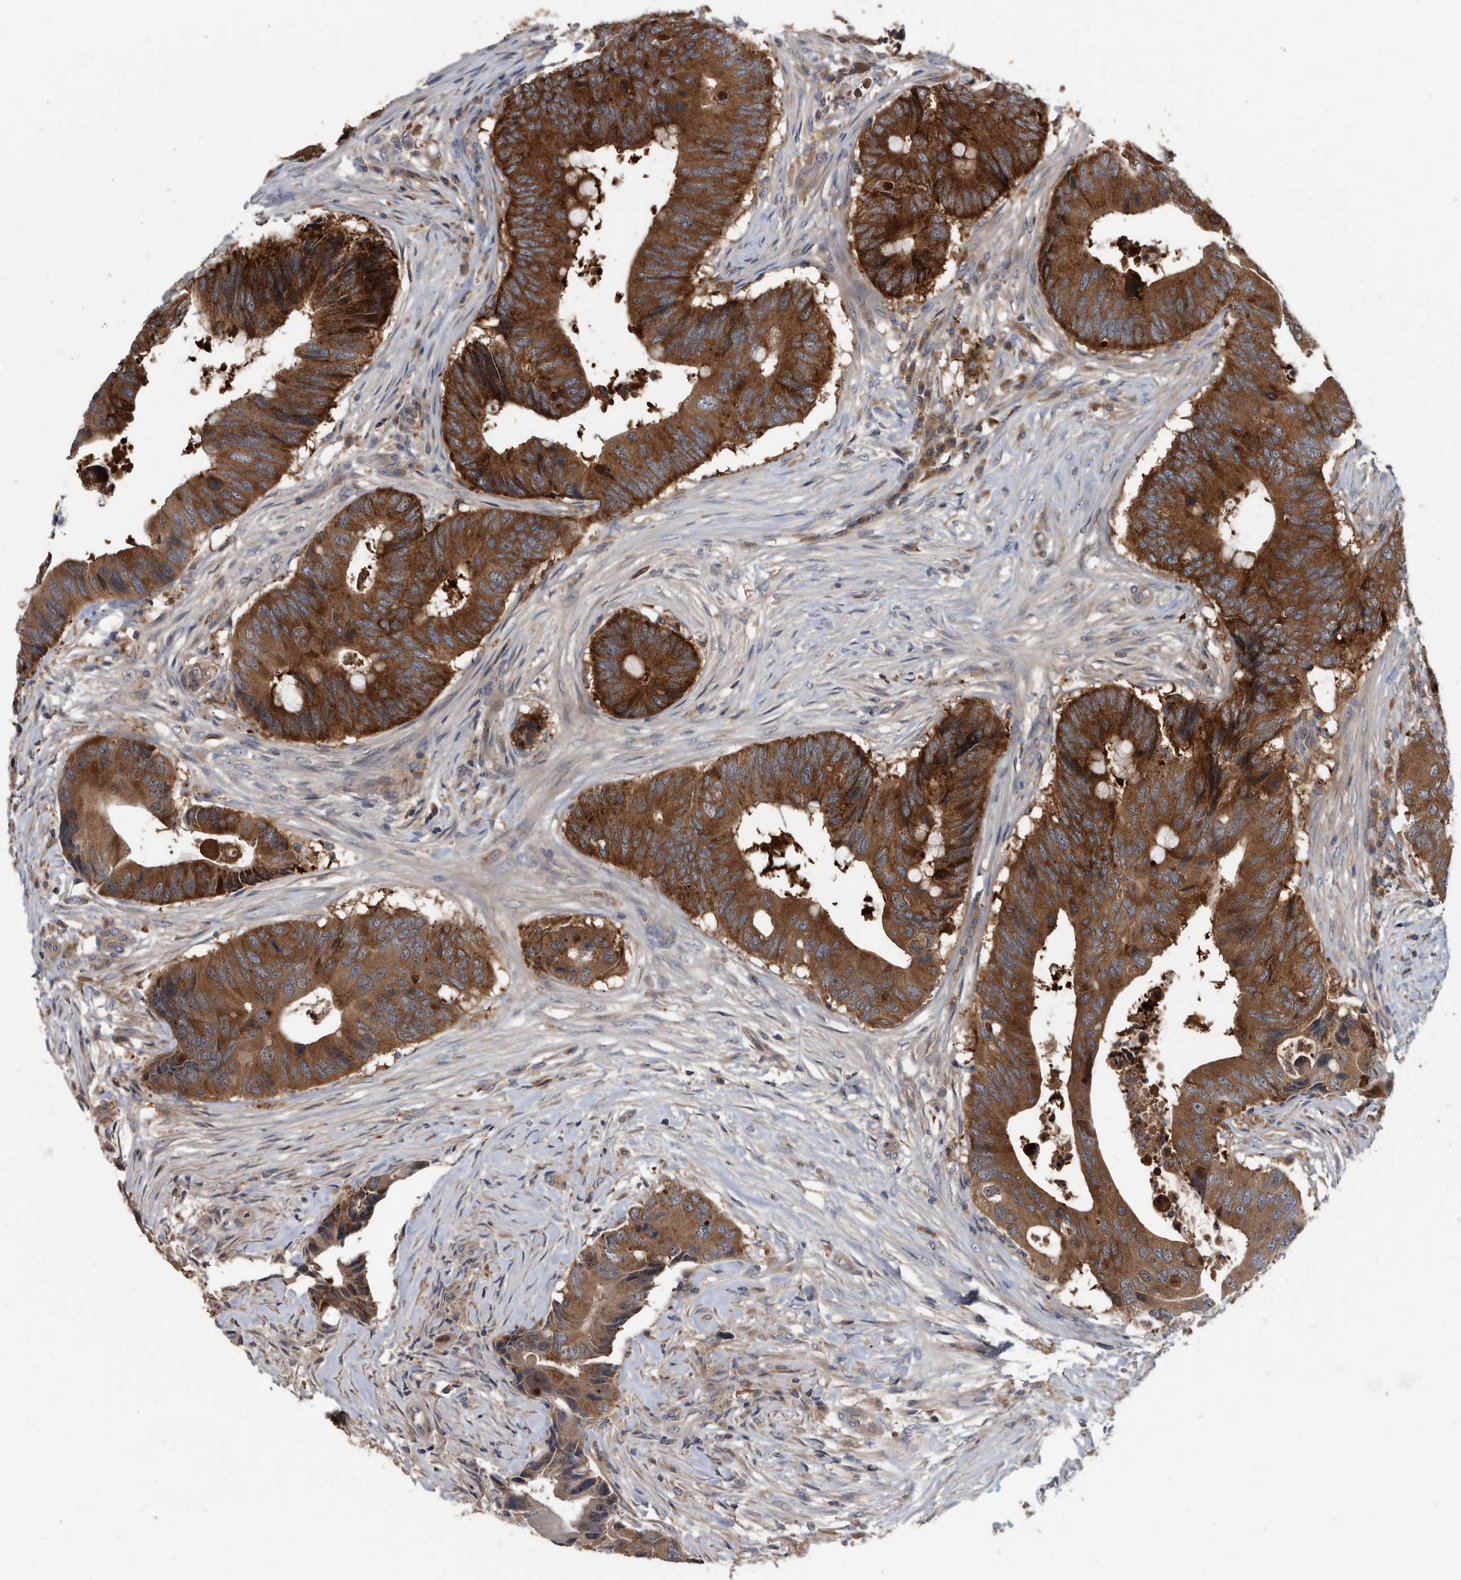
{"staining": {"intensity": "strong", "quantity": ">75%", "location": "cytoplasmic/membranous"}, "tissue": "colorectal cancer", "cell_type": "Tumor cells", "image_type": "cancer", "snomed": [{"axis": "morphology", "description": "Adenocarcinoma, NOS"}, {"axis": "topography", "description": "Colon"}], "caption": "Immunohistochemistry (IHC) of adenocarcinoma (colorectal) exhibits high levels of strong cytoplasmic/membranous staining in approximately >75% of tumor cells.", "gene": "APEH", "patient": {"sex": "male", "age": 71}}